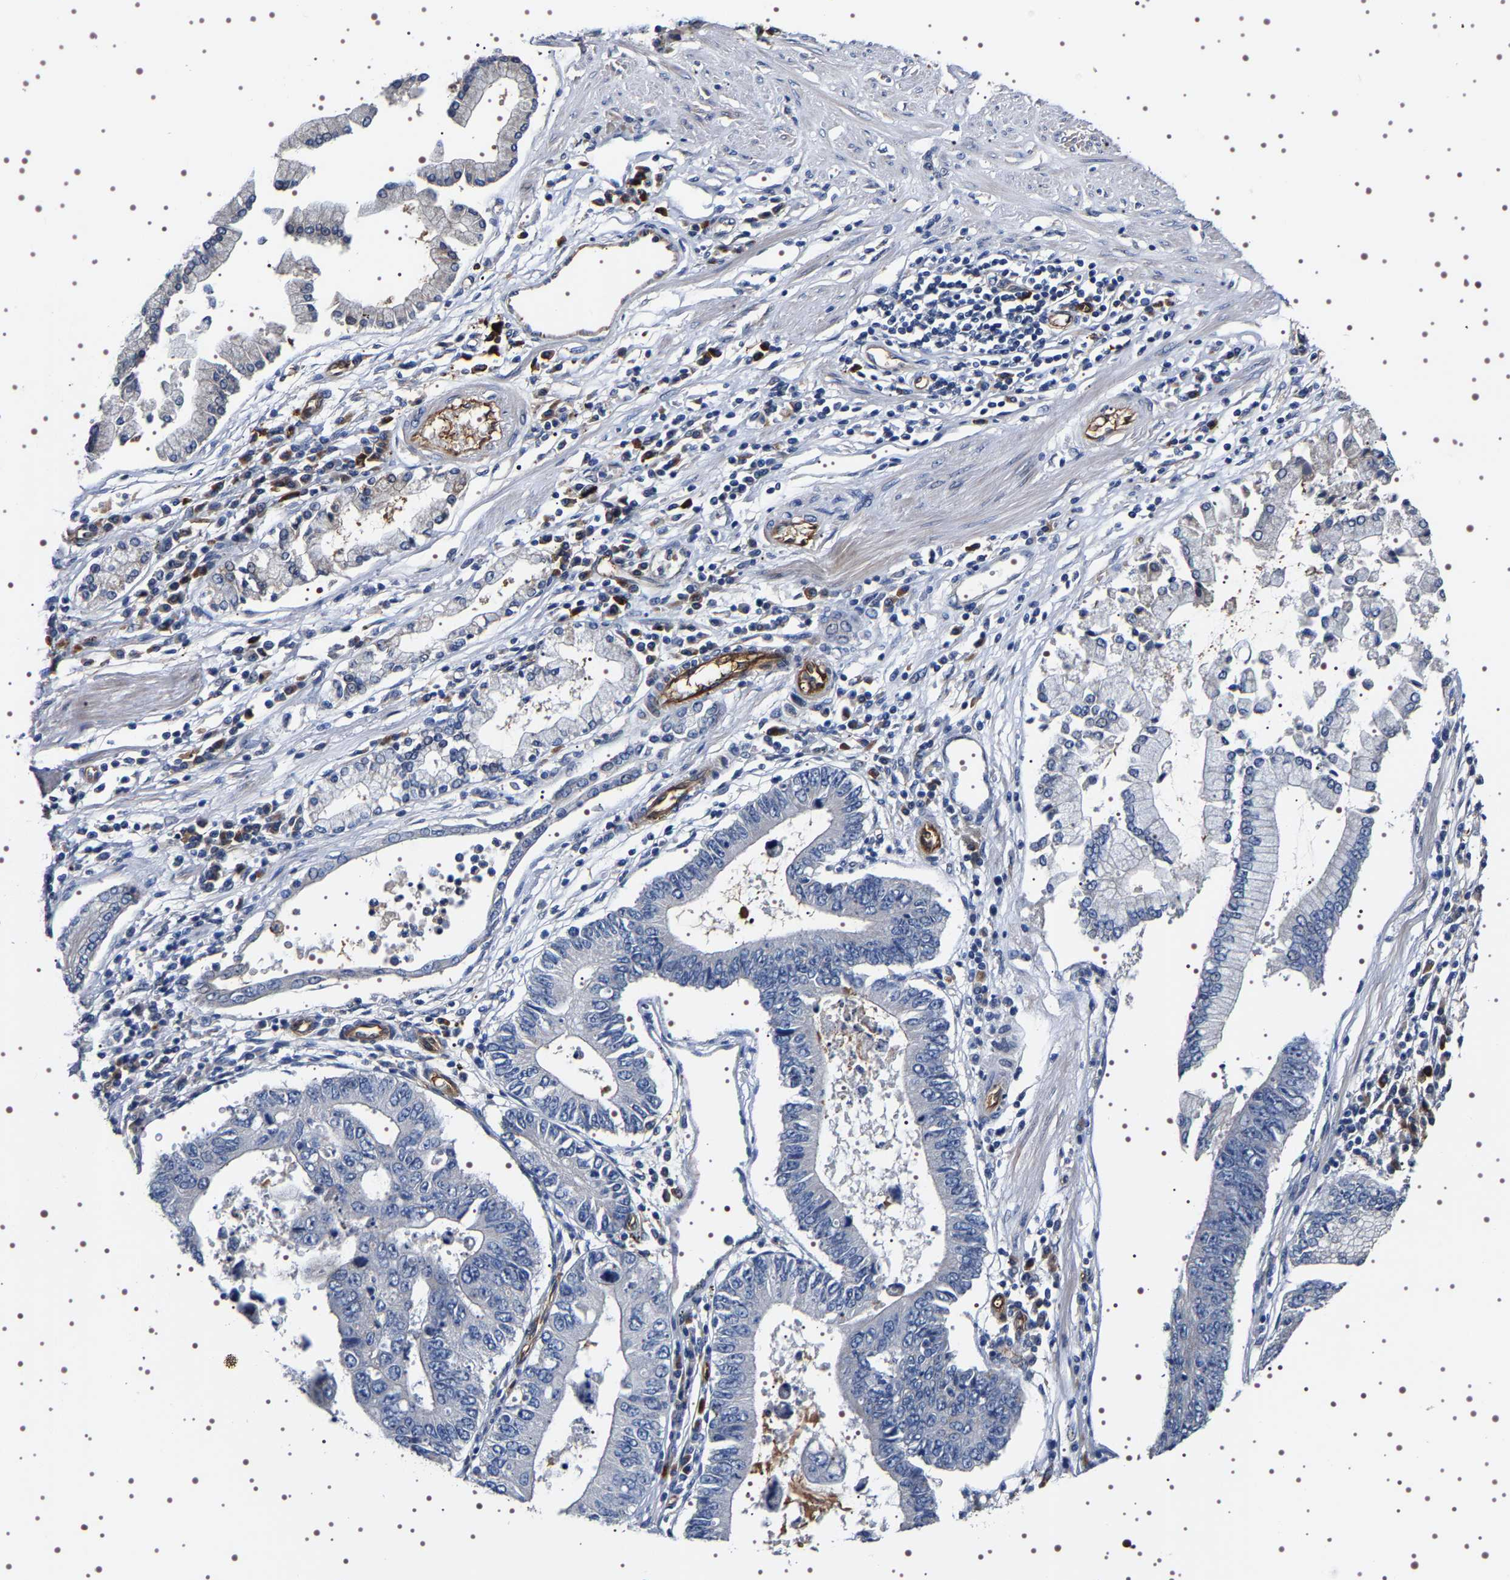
{"staining": {"intensity": "negative", "quantity": "none", "location": "none"}, "tissue": "stomach cancer", "cell_type": "Tumor cells", "image_type": "cancer", "snomed": [{"axis": "morphology", "description": "Adenocarcinoma, NOS"}, {"axis": "topography", "description": "Stomach"}], "caption": "Immunohistochemistry of human stomach cancer exhibits no expression in tumor cells.", "gene": "ALPL", "patient": {"sex": "male", "age": 59}}